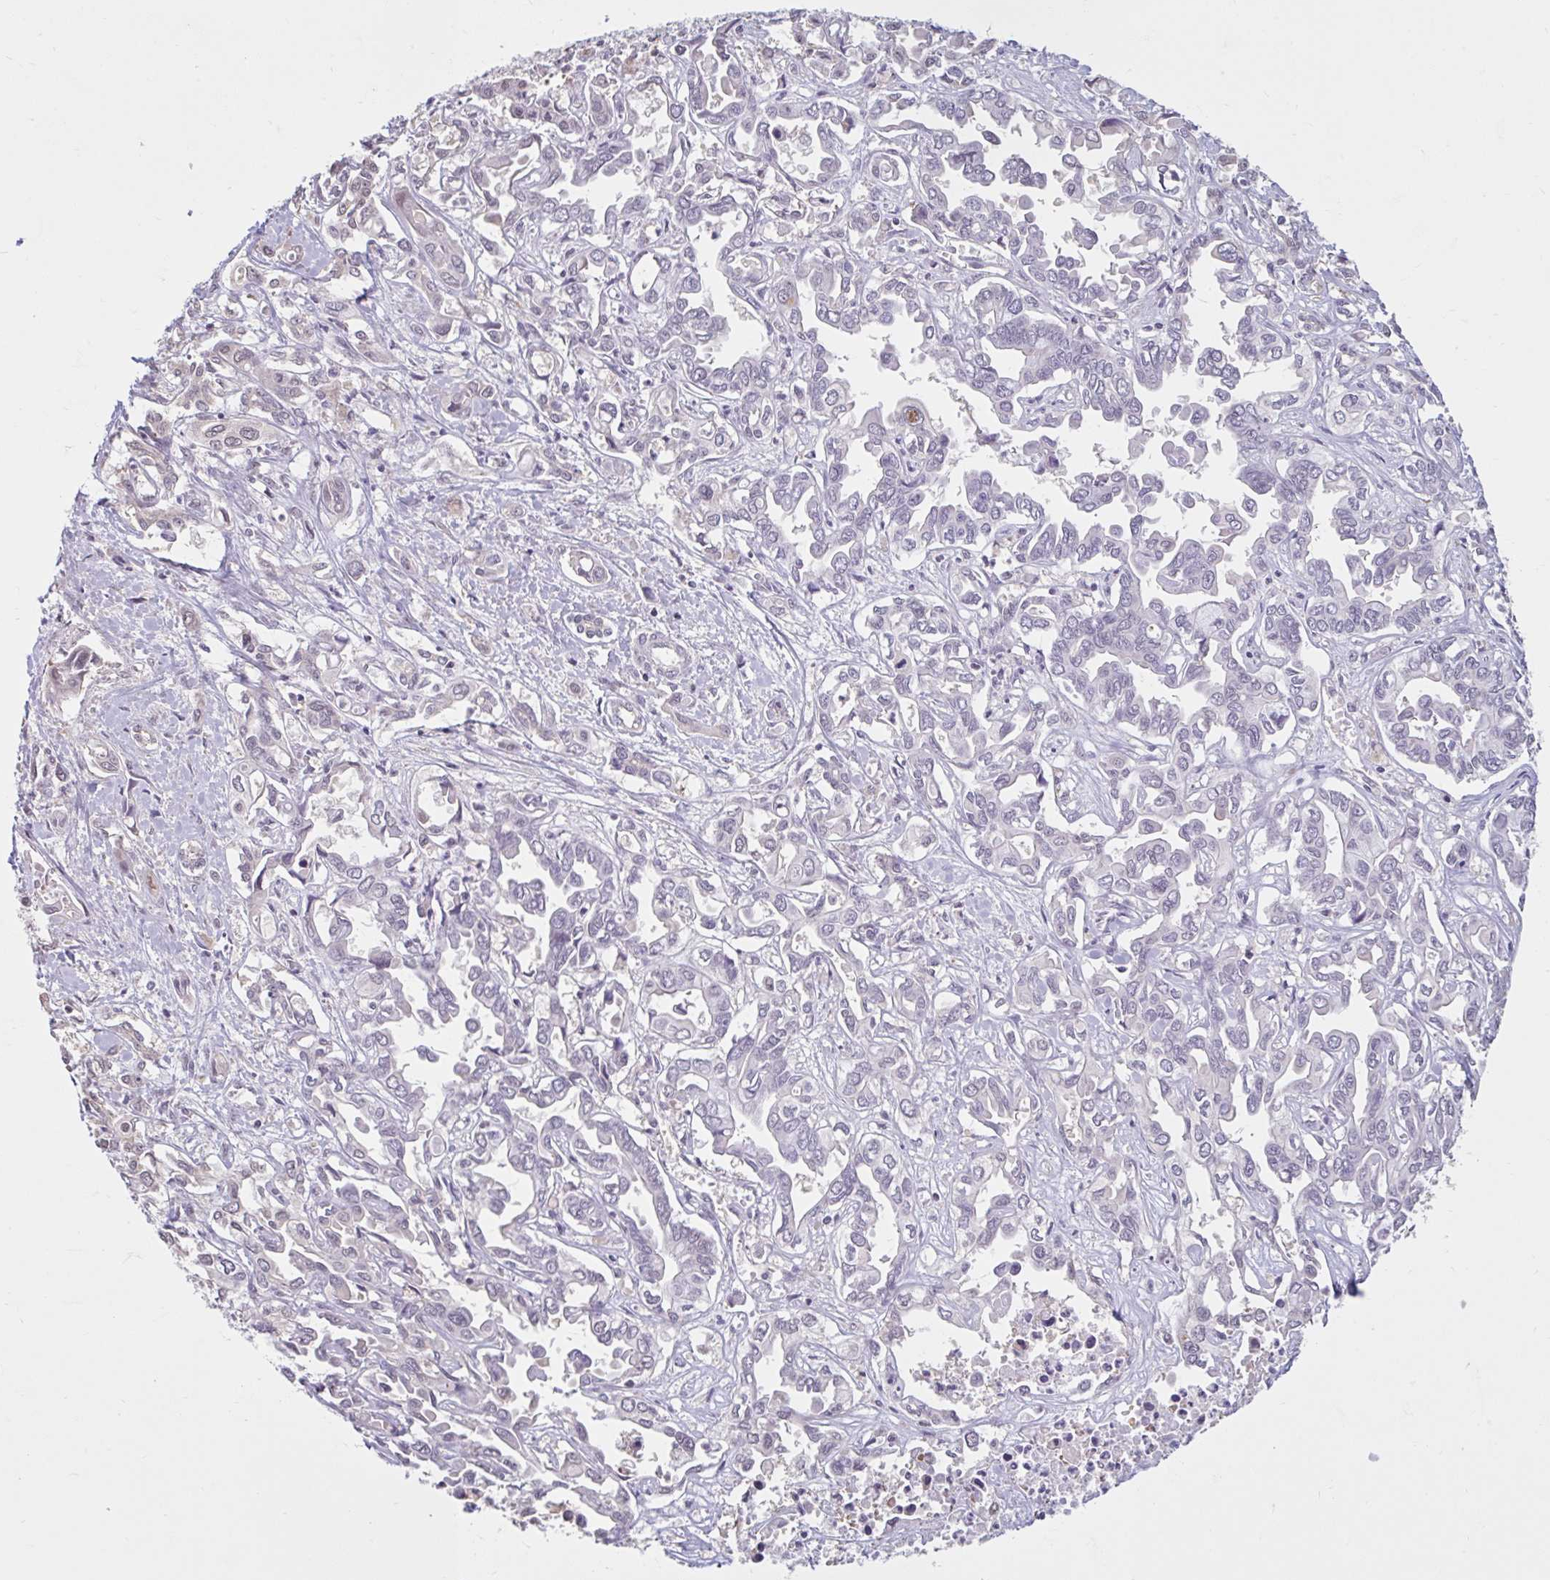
{"staining": {"intensity": "negative", "quantity": "none", "location": "none"}, "tissue": "liver cancer", "cell_type": "Tumor cells", "image_type": "cancer", "snomed": [{"axis": "morphology", "description": "Cholangiocarcinoma"}, {"axis": "topography", "description": "Liver"}], "caption": "Tumor cells are negative for protein expression in human liver cancer (cholangiocarcinoma).", "gene": "CDH19", "patient": {"sex": "female", "age": 64}}